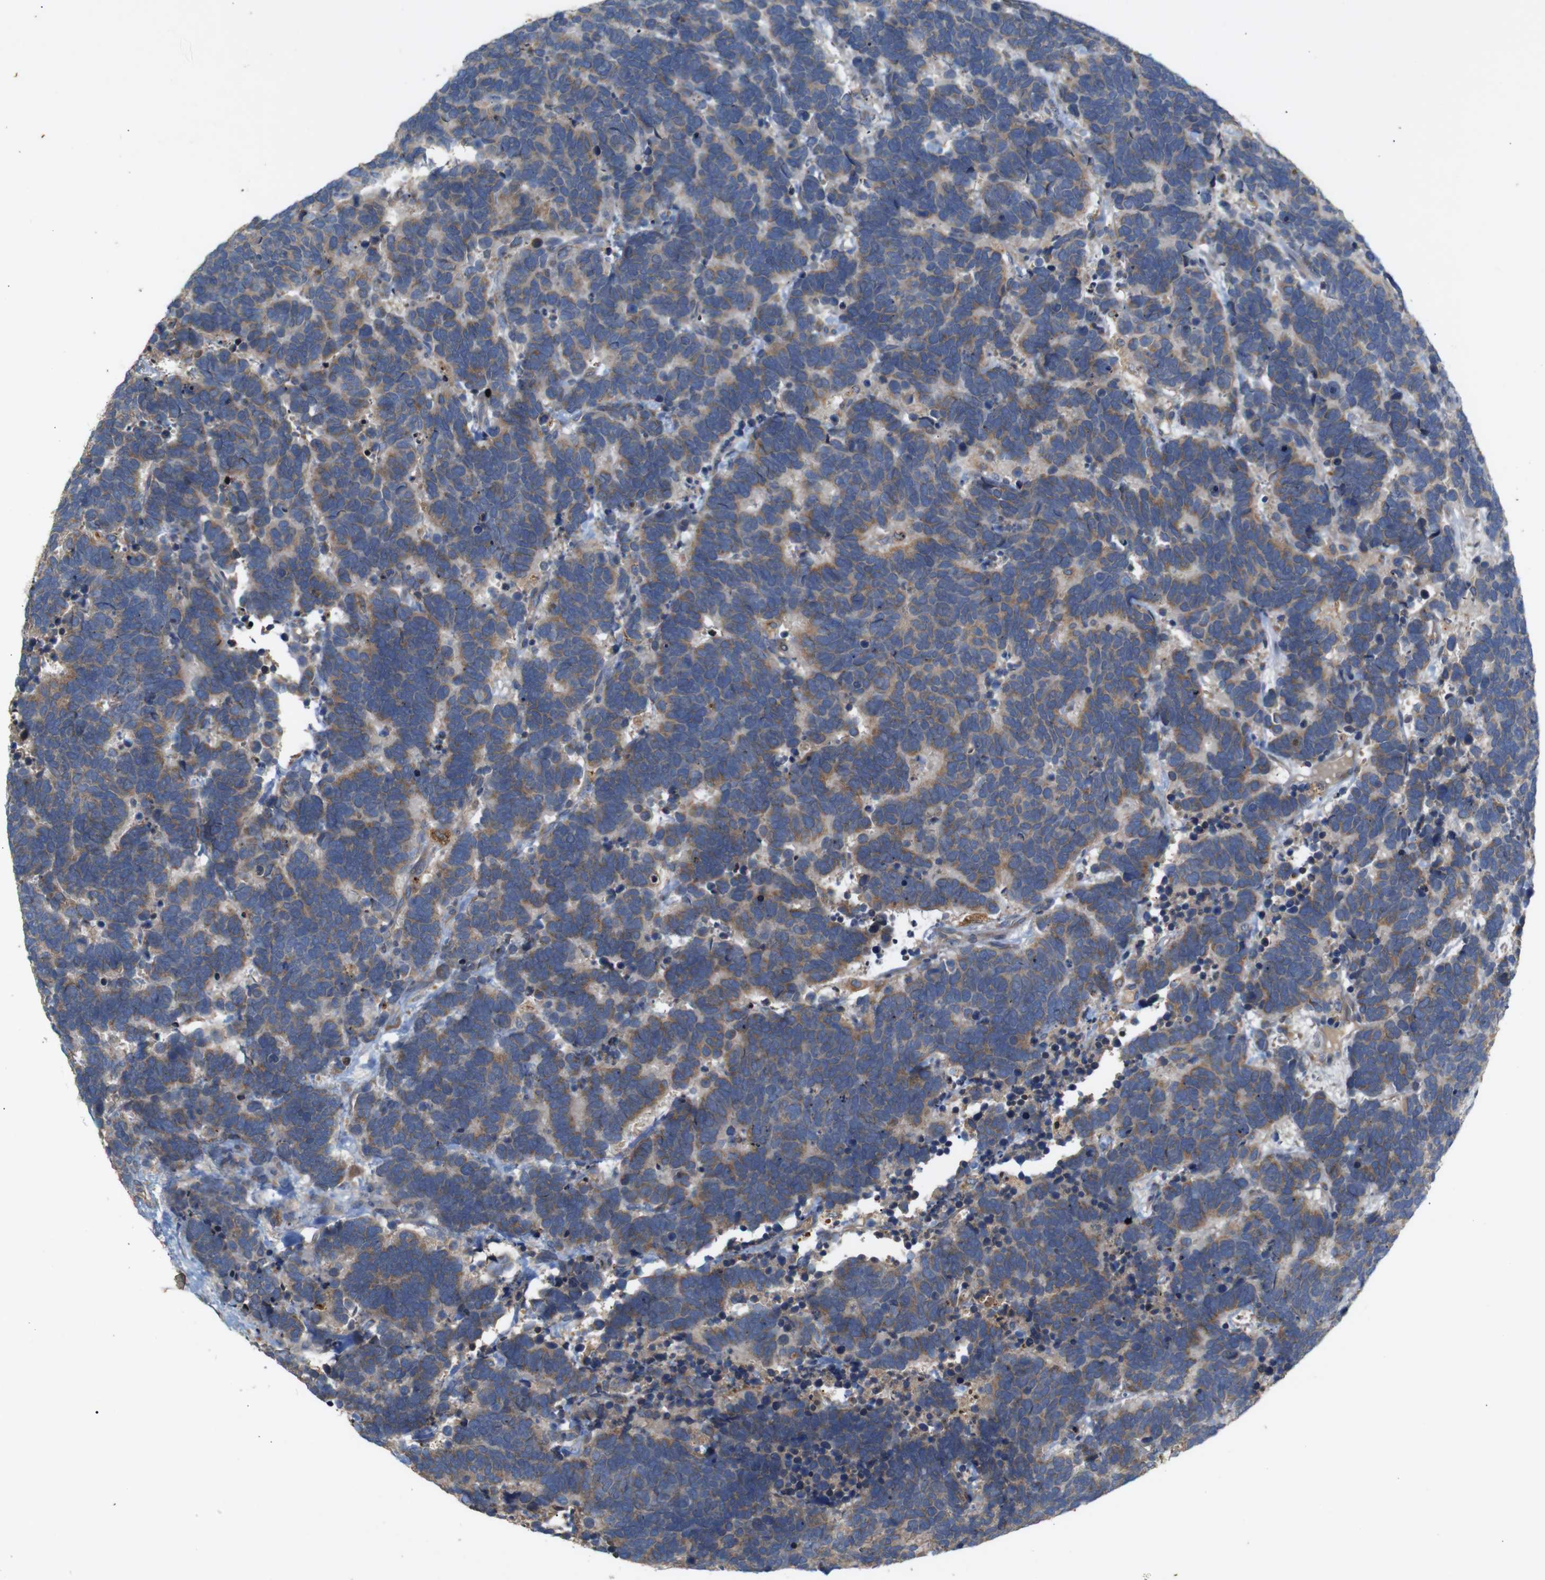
{"staining": {"intensity": "weak", "quantity": ">75%", "location": "cytoplasmic/membranous"}, "tissue": "carcinoid", "cell_type": "Tumor cells", "image_type": "cancer", "snomed": [{"axis": "morphology", "description": "Carcinoma, NOS"}, {"axis": "morphology", "description": "Carcinoid, malignant, NOS"}, {"axis": "topography", "description": "Urinary bladder"}], "caption": "Tumor cells show weak cytoplasmic/membranous expression in about >75% of cells in carcinoma.", "gene": "PTPN1", "patient": {"sex": "male", "age": 57}}